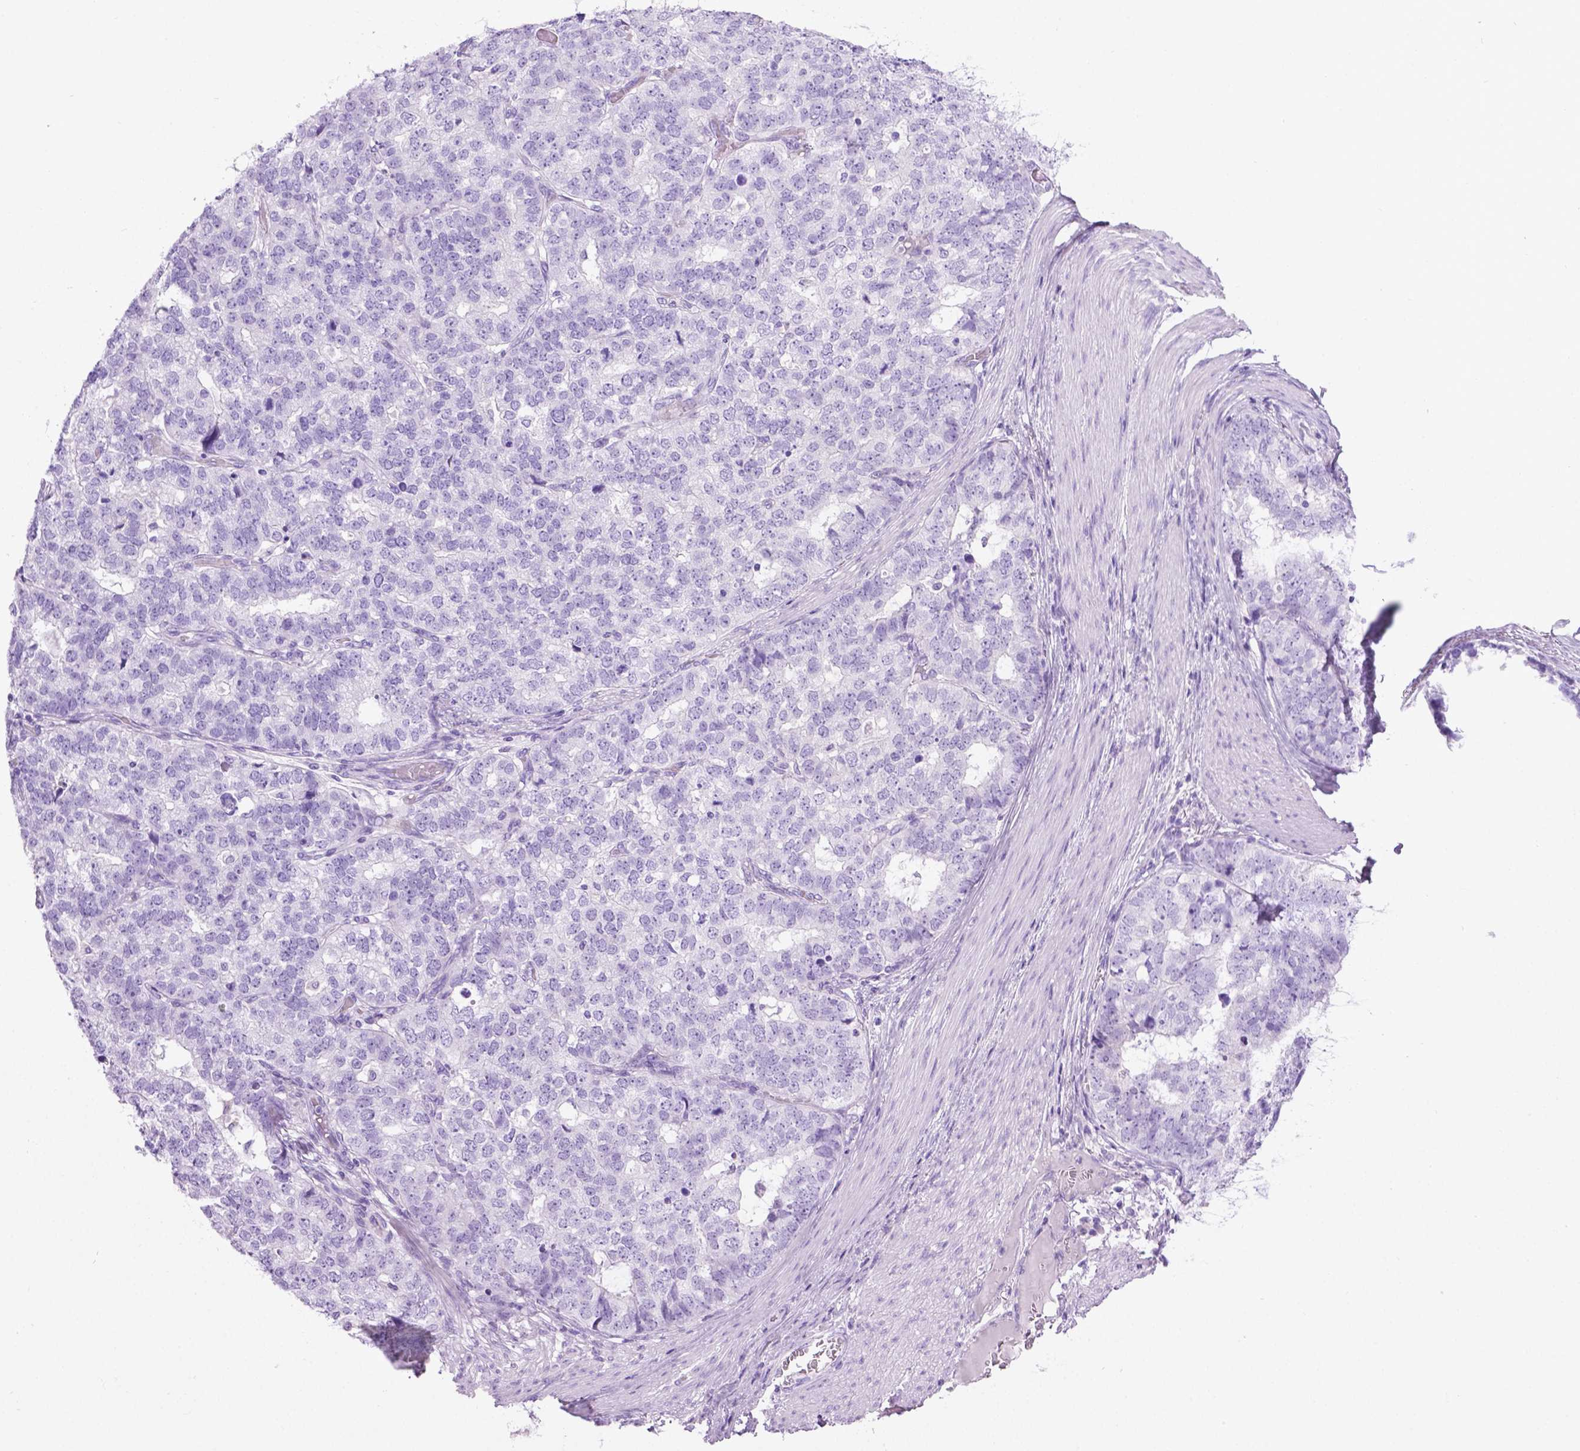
{"staining": {"intensity": "negative", "quantity": "none", "location": "none"}, "tissue": "stomach cancer", "cell_type": "Tumor cells", "image_type": "cancer", "snomed": [{"axis": "morphology", "description": "Adenocarcinoma, NOS"}, {"axis": "topography", "description": "Stomach"}], "caption": "High magnification brightfield microscopy of stomach adenocarcinoma stained with DAB (3,3'-diaminobenzidine) (brown) and counterstained with hematoxylin (blue): tumor cells show no significant staining.", "gene": "LELP1", "patient": {"sex": "male", "age": 69}}